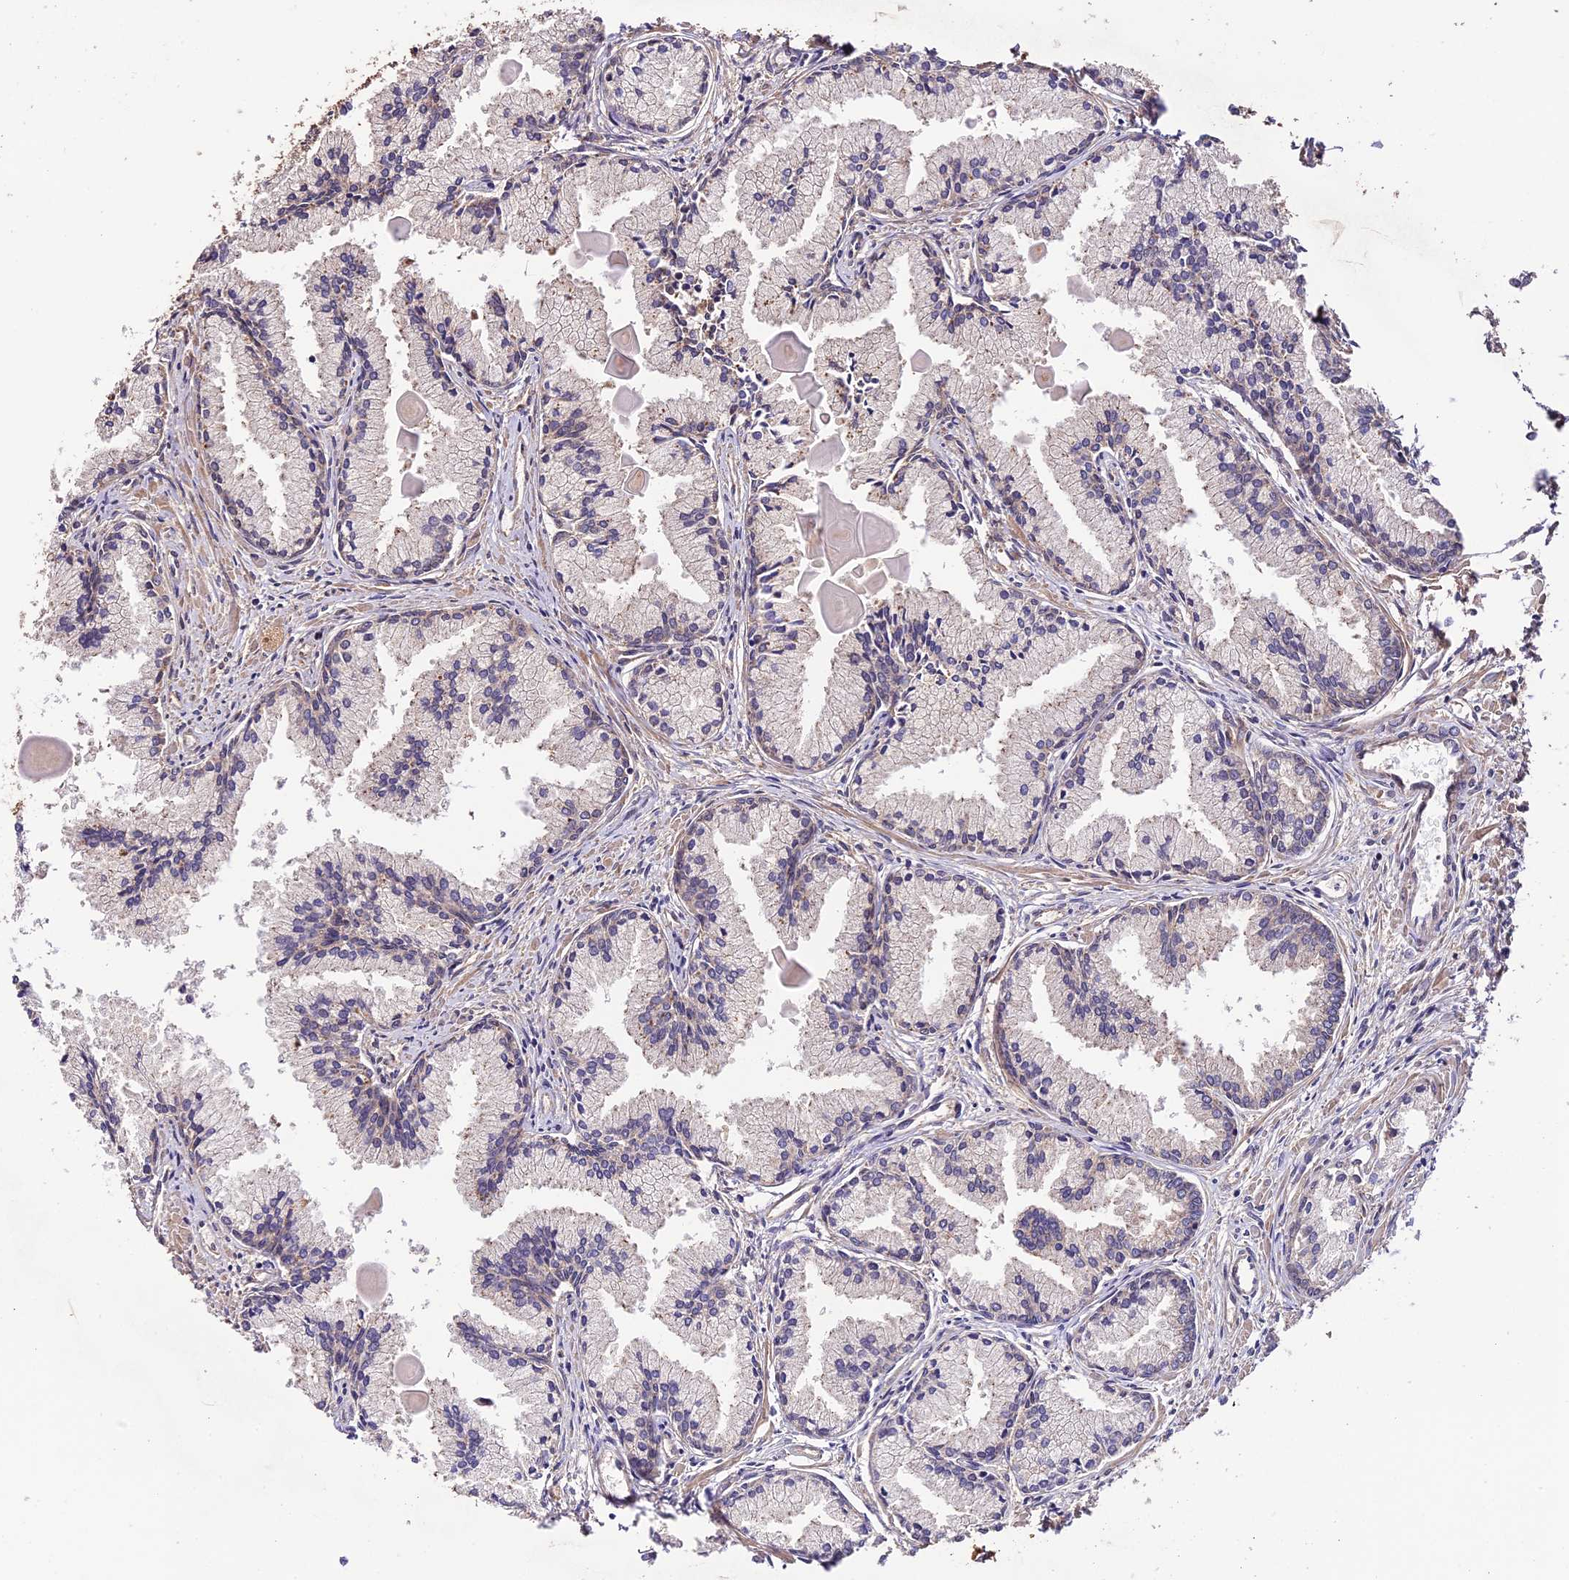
{"staining": {"intensity": "negative", "quantity": "none", "location": "none"}, "tissue": "prostate cancer", "cell_type": "Tumor cells", "image_type": "cancer", "snomed": [{"axis": "morphology", "description": "Adenocarcinoma, High grade"}, {"axis": "topography", "description": "Prostate"}], "caption": "An IHC histopathology image of prostate cancer (adenocarcinoma (high-grade)) is shown. There is no staining in tumor cells of prostate cancer (adenocarcinoma (high-grade)).", "gene": "TRMT1", "patient": {"sex": "male", "age": 68}}